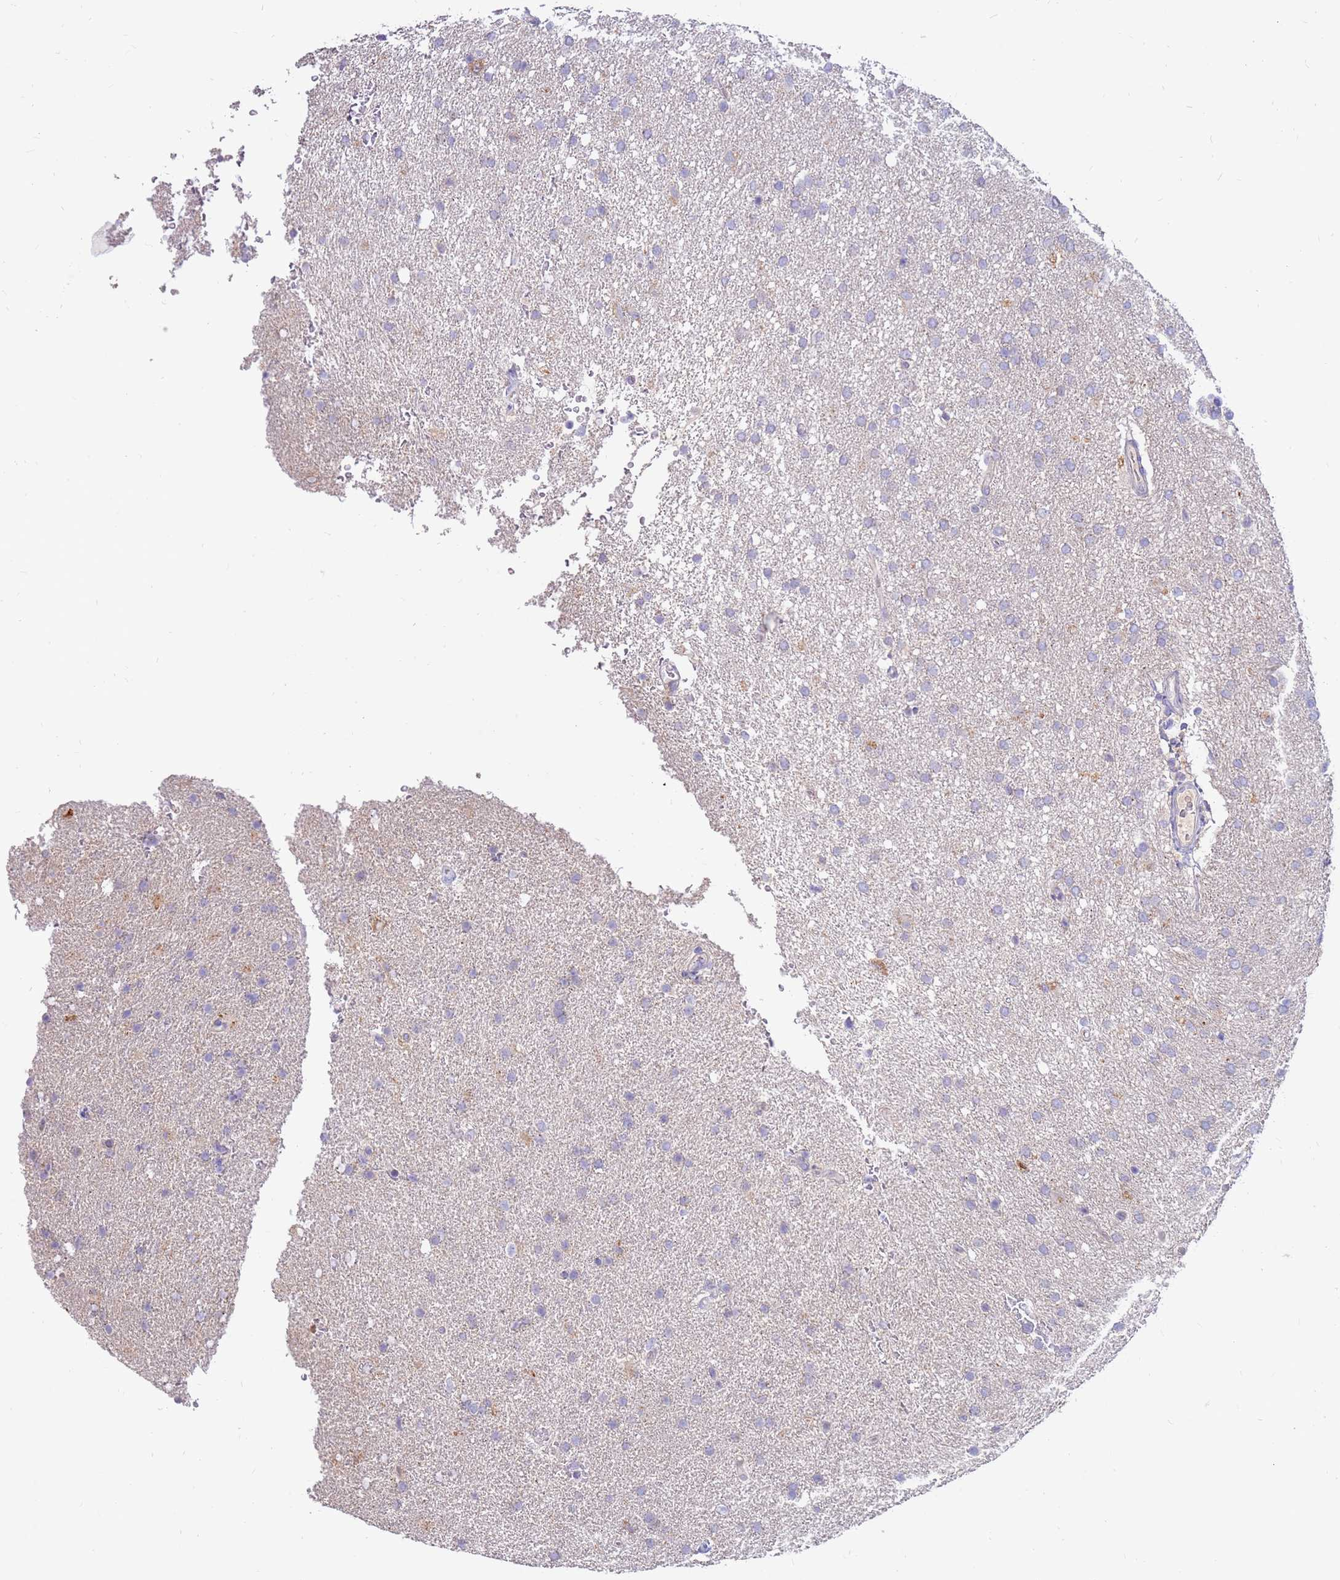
{"staining": {"intensity": "negative", "quantity": "none", "location": "none"}, "tissue": "glioma", "cell_type": "Tumor cells", "image_type": "cancer", "snomed": [{"axis": "morphology", "description": "Glioma, malignant, High grade"}, {"axis": "topography", "description": "Brain"}], "caption": "Tumor cells are negative for brown protein staining in glioma.", "gene": "SLC44A4", "patient": {"sex": "male", "age": 72}}